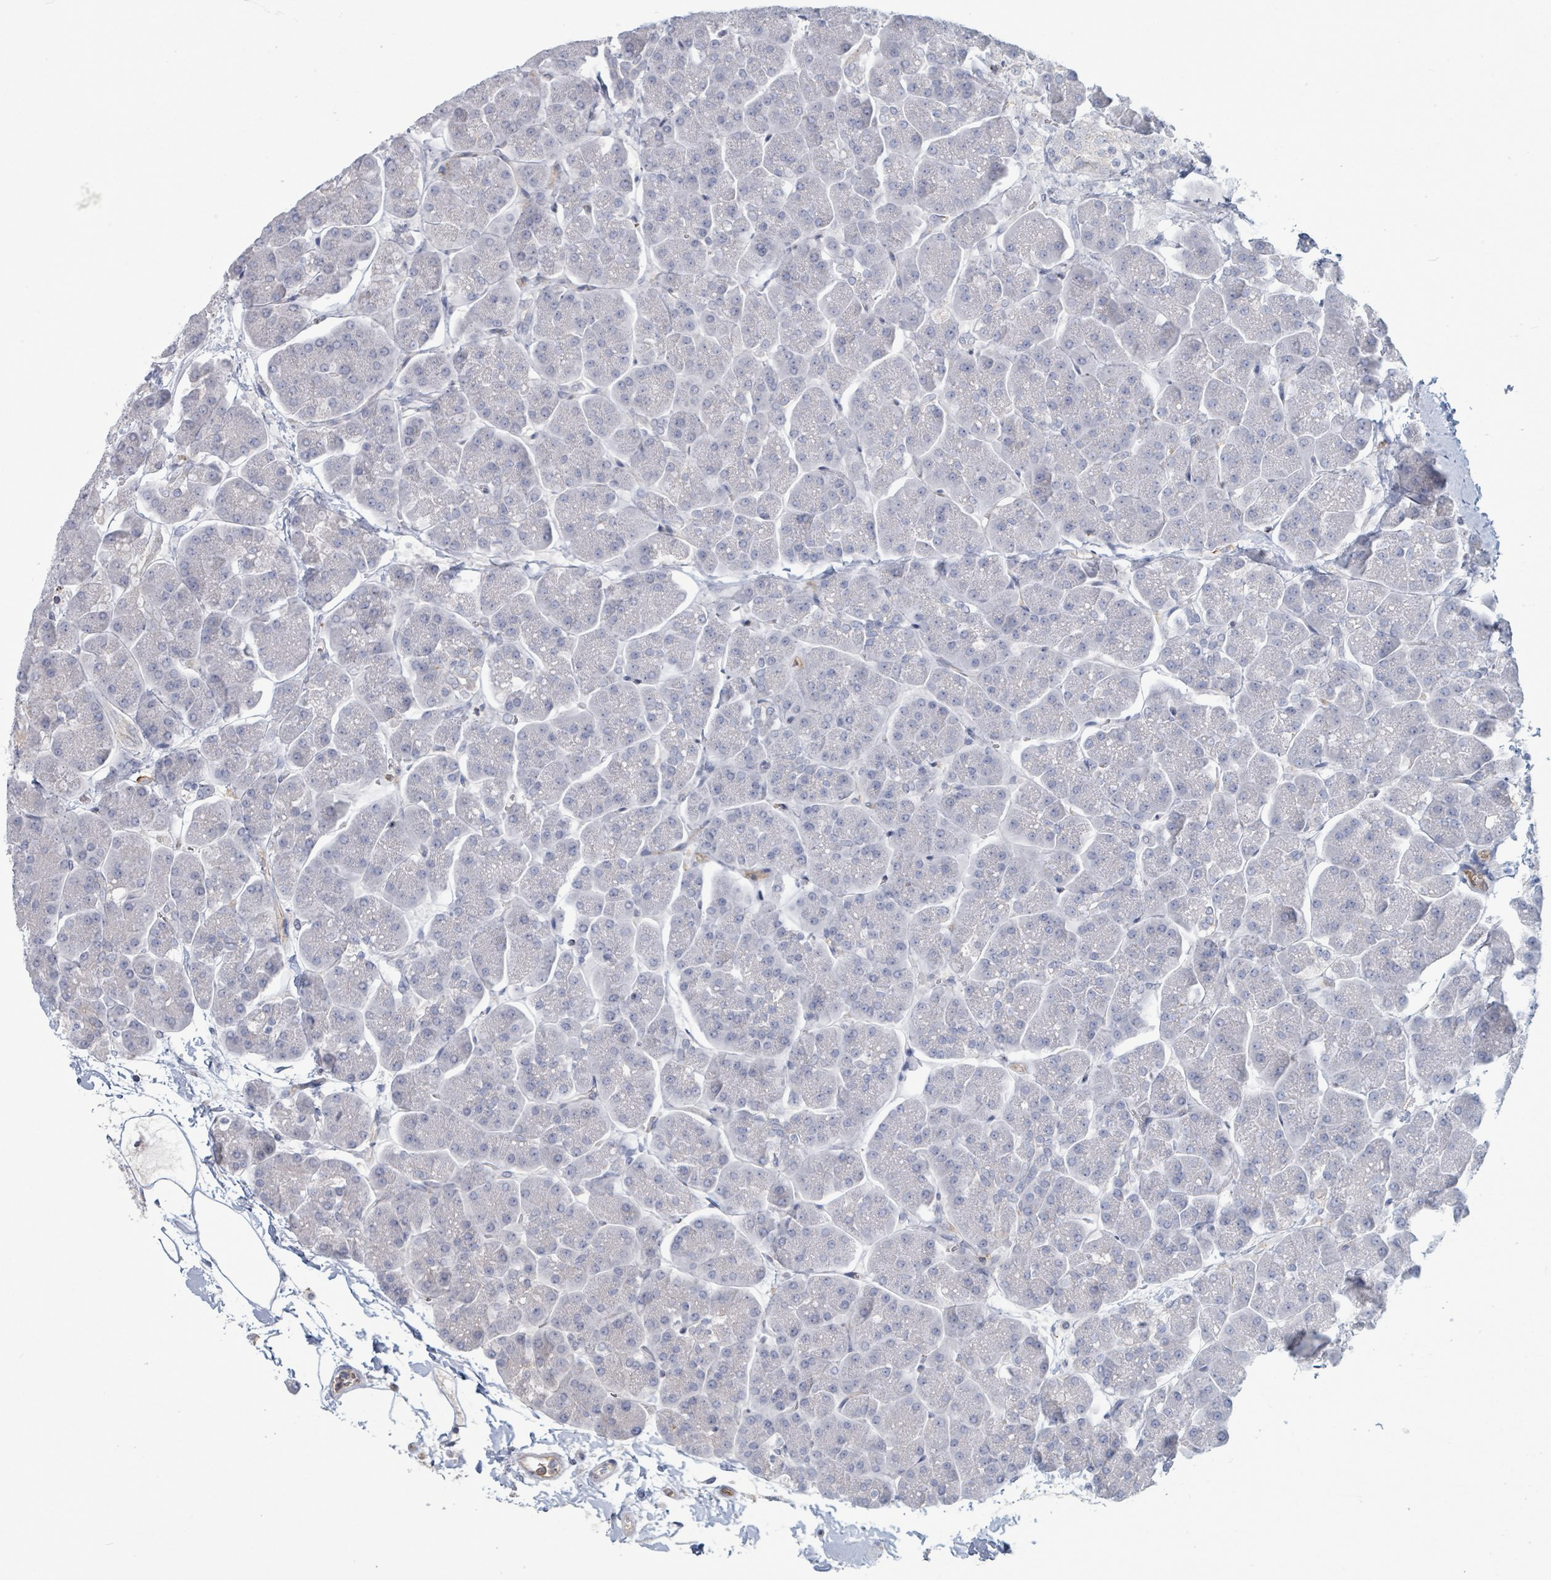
{"staining": {"intensity": "moderate", "quantity": "<25%", "location": "cytoplasmic/membranous"}, "tissue": "pancreas", "cell_type": "Exocrine glandular cells", "image_type": "normal", "snomed": [{"axis": "morphology", "description": "Normal tissue, NOS"}, {"axis": "topography", "description": "Pancreas"}, {"axis": "topography", "description": "Peripheral nerve tissue"}], "caption": "A histopathology image of human pancreas stained for a protein displays moderate cytoplasmic/membranous brown staining in exocrine glandular cells. Ihc stains the protein of interest in brown and the nuclei are stained blue.", "gene": "TNFRSF14", "patient": {"sex": "male", "age": 54}}